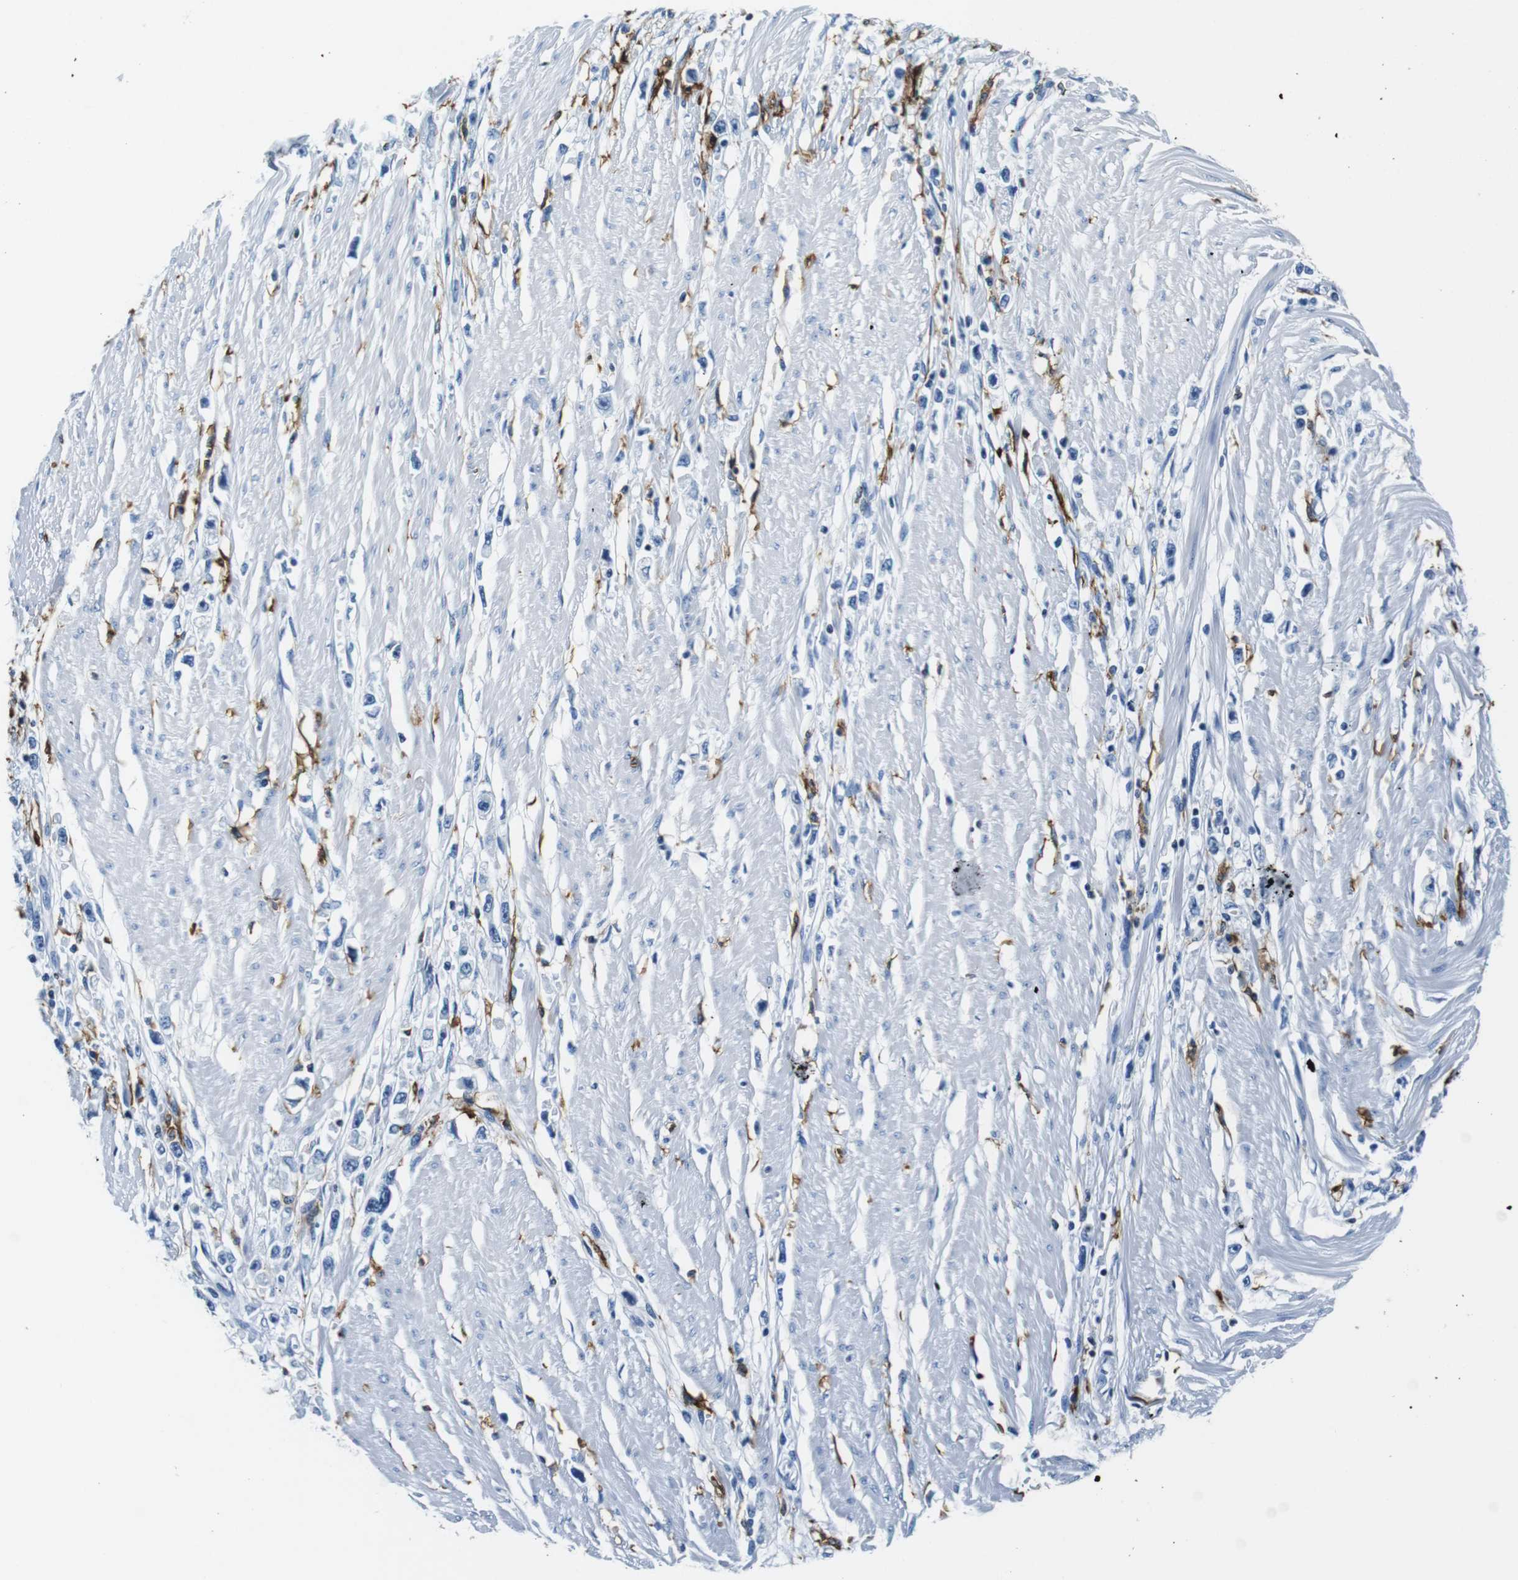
{"staining": {"intensity": "negative", "quantity": "none", "location": "none"}, "tissue": "stomach cancer", "cell_type": "Tumor cells", "image_type": "cancer", "snomed": [{"axis": "morphology", "description": "Adenocarcinoma, NOS"}, {"axis": "topography", "description": "Stomach"}], "caption": "DAB immunohistochemical staining of human stomach adenocarcinoma demonstrates no significant positivity in tumor cells. (Brightfield microscopy of DAB IHC at high magnification).", "gene": "HLA-DRB1", "patient": {"sex": "female", "age": 59}}